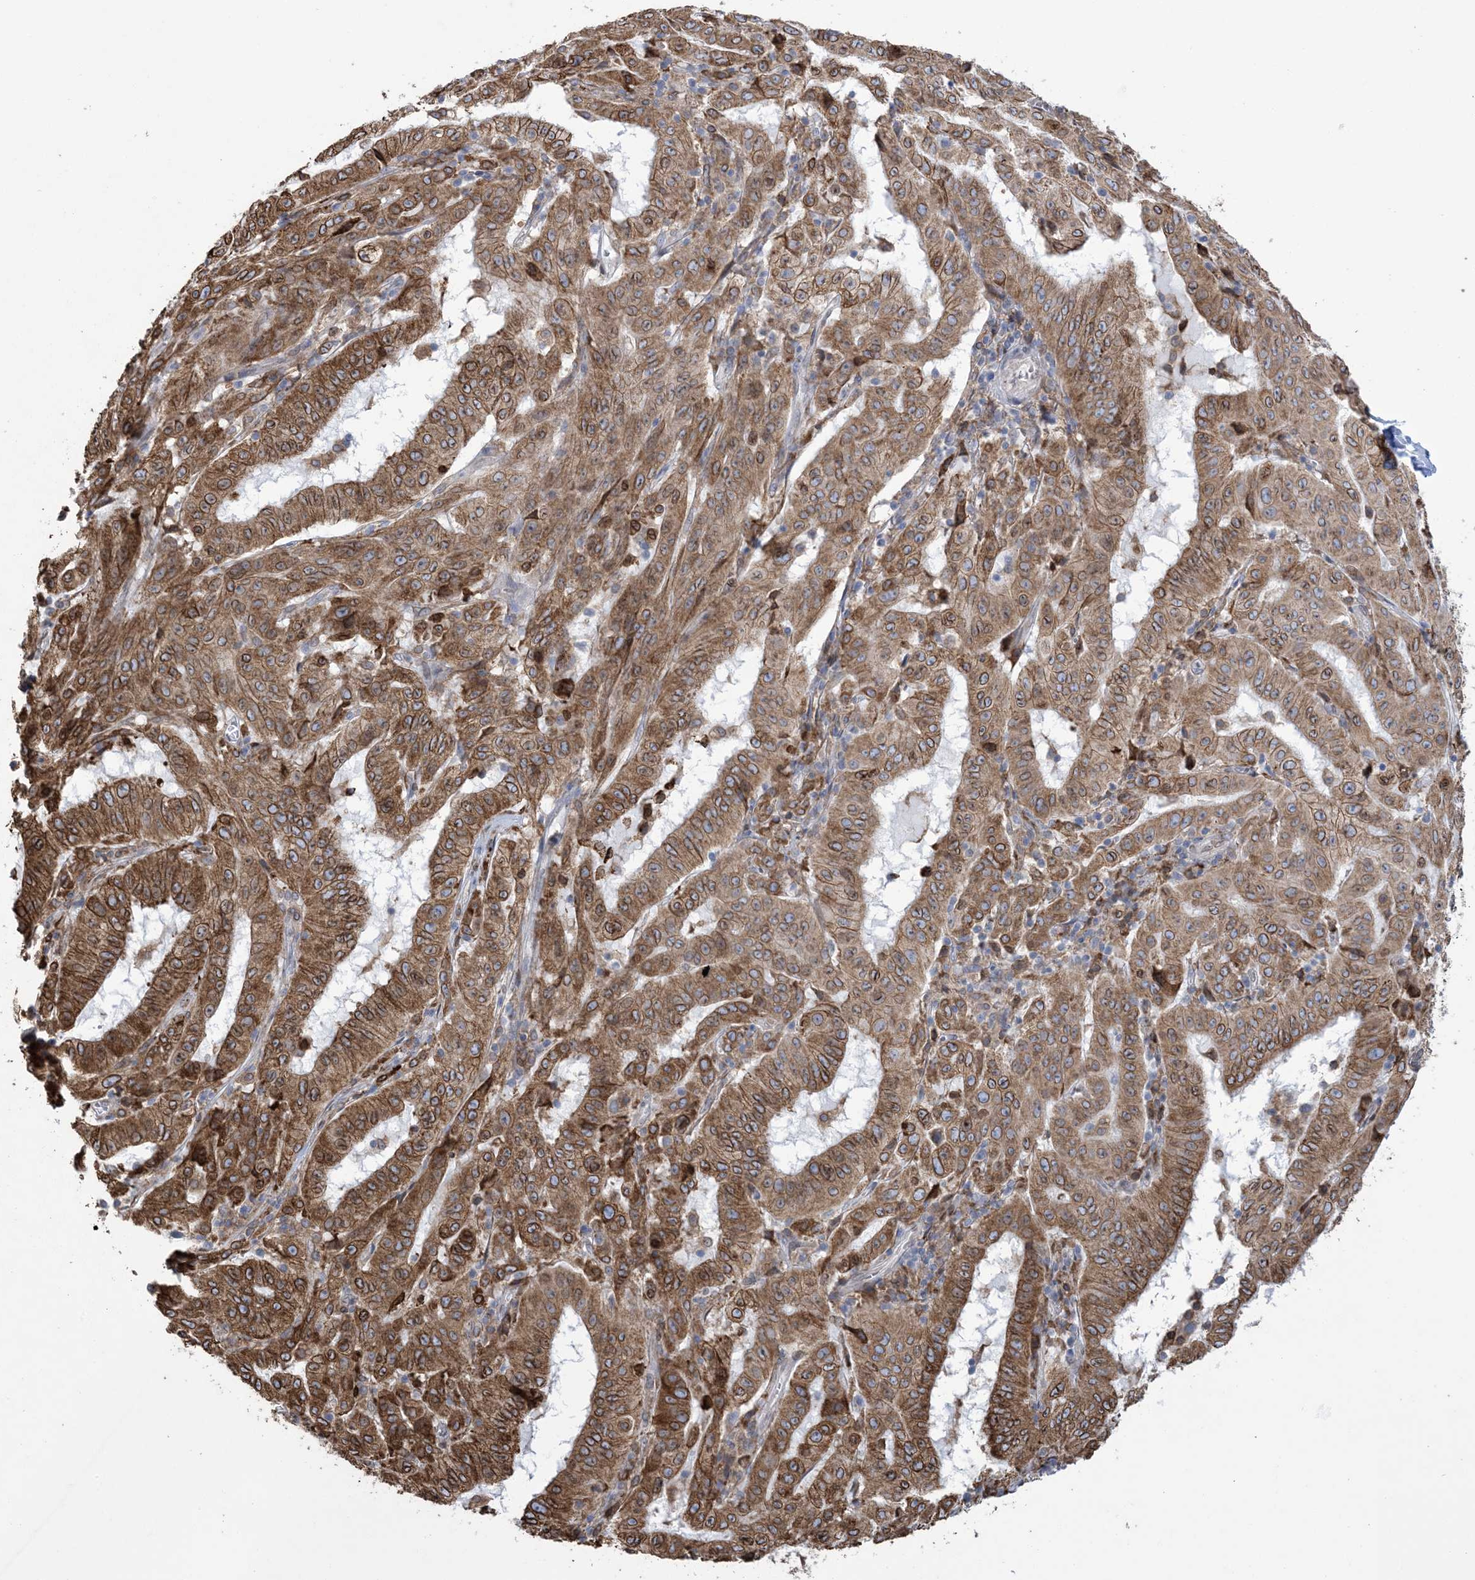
{"staining": {"intensity": "strong", "quantity": ">75%", "location": "cytoplasmic/membranous"}, "tissue": "pancreatic cancer", "cell_type": "Tumor cells", "image_type": "cancer", "snomed": [{"axis": "morphology", "description": "Adenocarcinoma, NOS"}, {"axis": "topography", "description": "Pancreas"}], "caption": "Protein analysis of pancreatic cancer (adenocarcinoma) tissue reveals strong cytoplasmic/membranous expression in approximately >75% of tumor cells.", "gene": "SHANK1", "patient": {"sex": "male", "age": 63}}